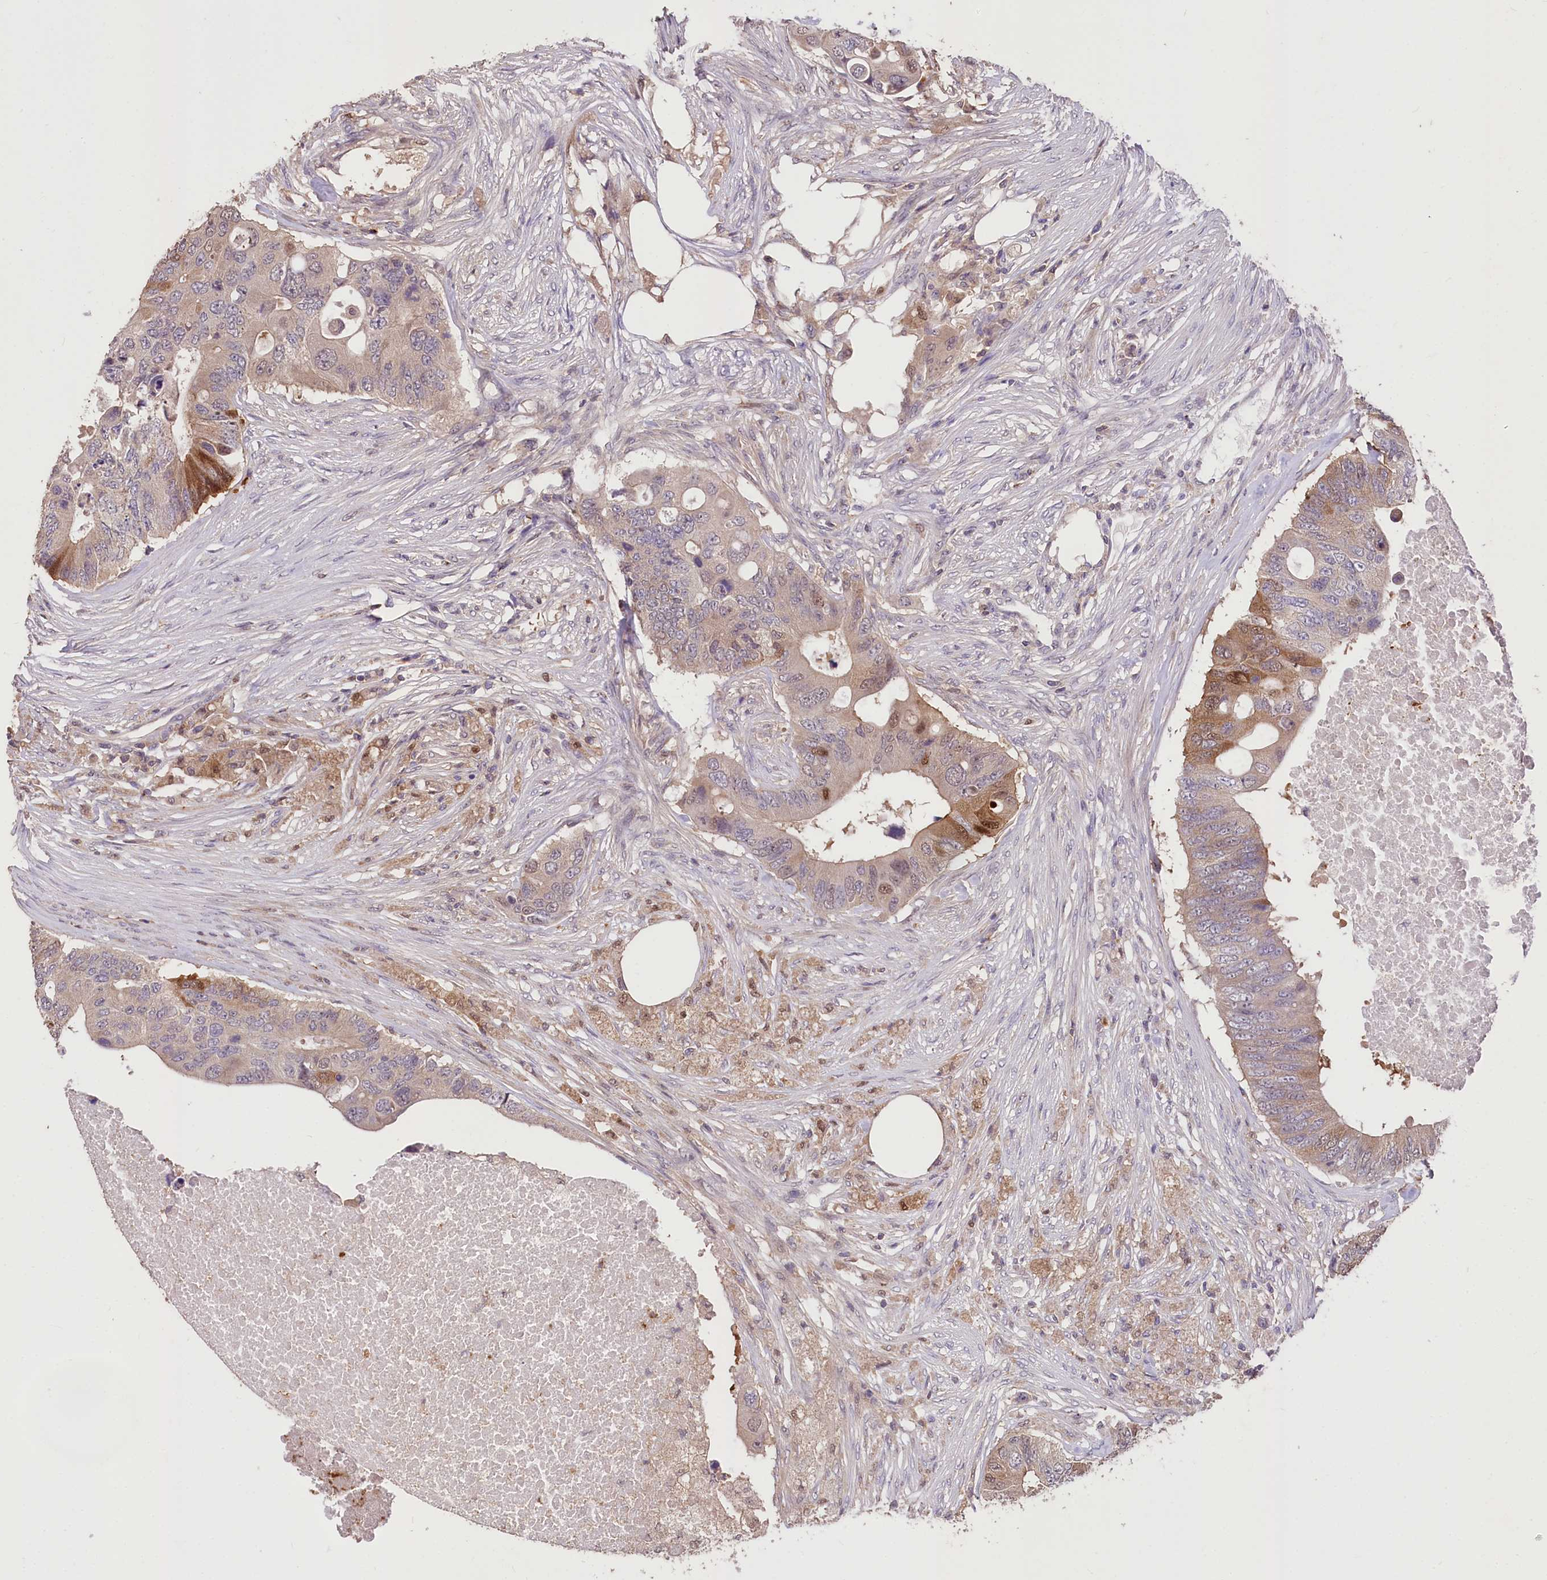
{"staining": {"intensity": "moderate", "quantity": "<25%", "location": "cytoplasmic/membranous,nuclear"}, "tissue": "colorectal cancer", "cell_type": "Tumor cells", "image_type": "cancer", "snomed": [{"axis": "morphology", "description": "Adenocarcinoma, NOS"}, {"axis": "topography", "description": "Colon"}], "caption": "DAB (3,3'-diaminobenzidine) immunohistochemical staining of human colorectal cancer (adenocarcinoma) shows moderate cytoplasmic/membranous and nuclear protein positivity in approximately <25% of tumor cells.", "gene": "SERGEF", "patient": {"sex": "male", "age": 71}}